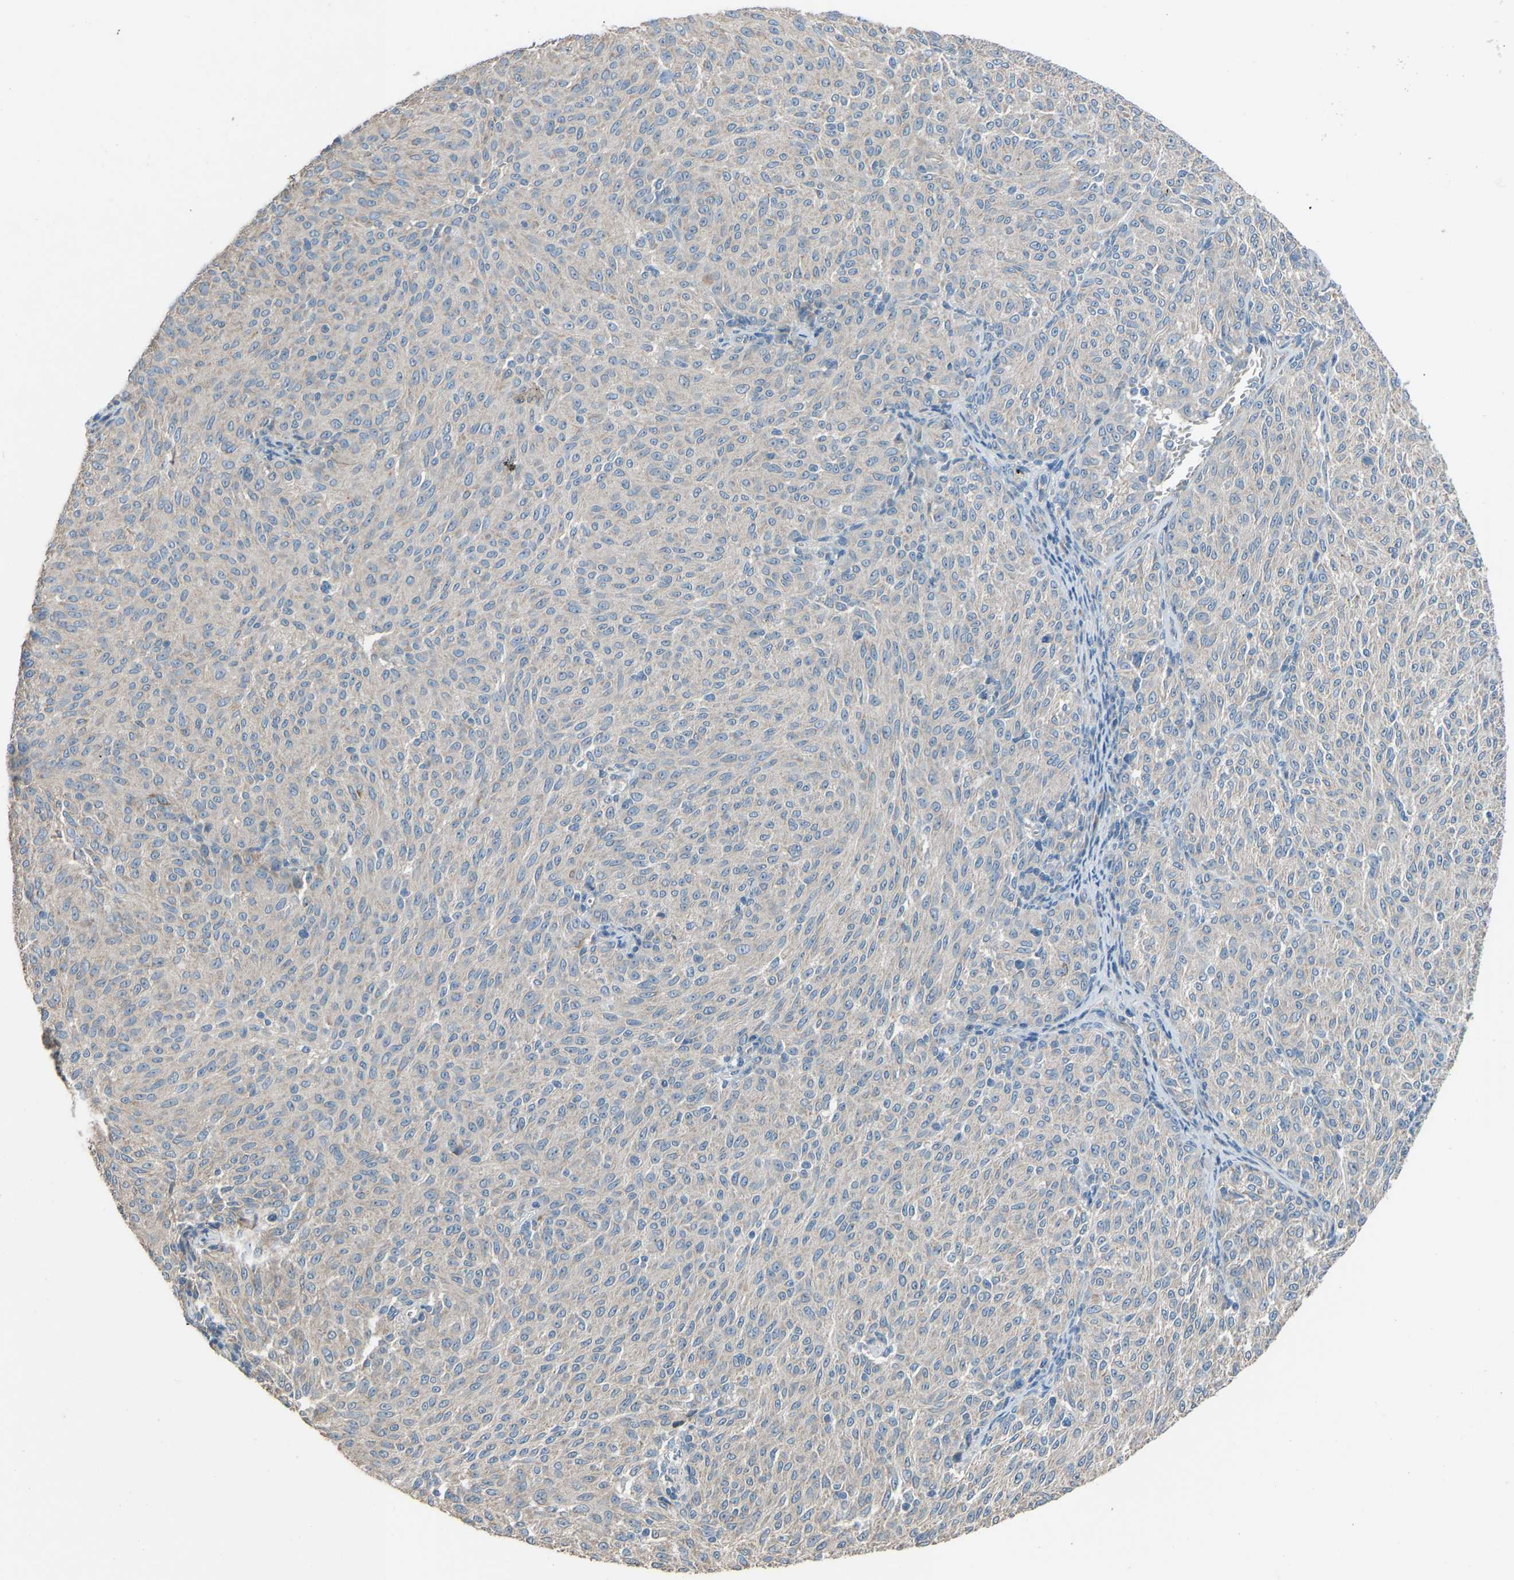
{"staining": {"intensity": "negative", "quantity": "none", "location": "none"}, "tissue": "melanoma", "cell_type": "Tumor cells", "image_type": "cancer", "snomed": [{"axis": "morphology", "description": "Malignant melanoma, NOS"}, {"axis": "topography", "description": "Skin"}], "caption": "IHC histopathology image of malignant melanoma stained for a protein (brown), which displays no positivity in tumor cells.", "gene": "TGFBR3", "patient": {"sex": "female", "age": 72}}